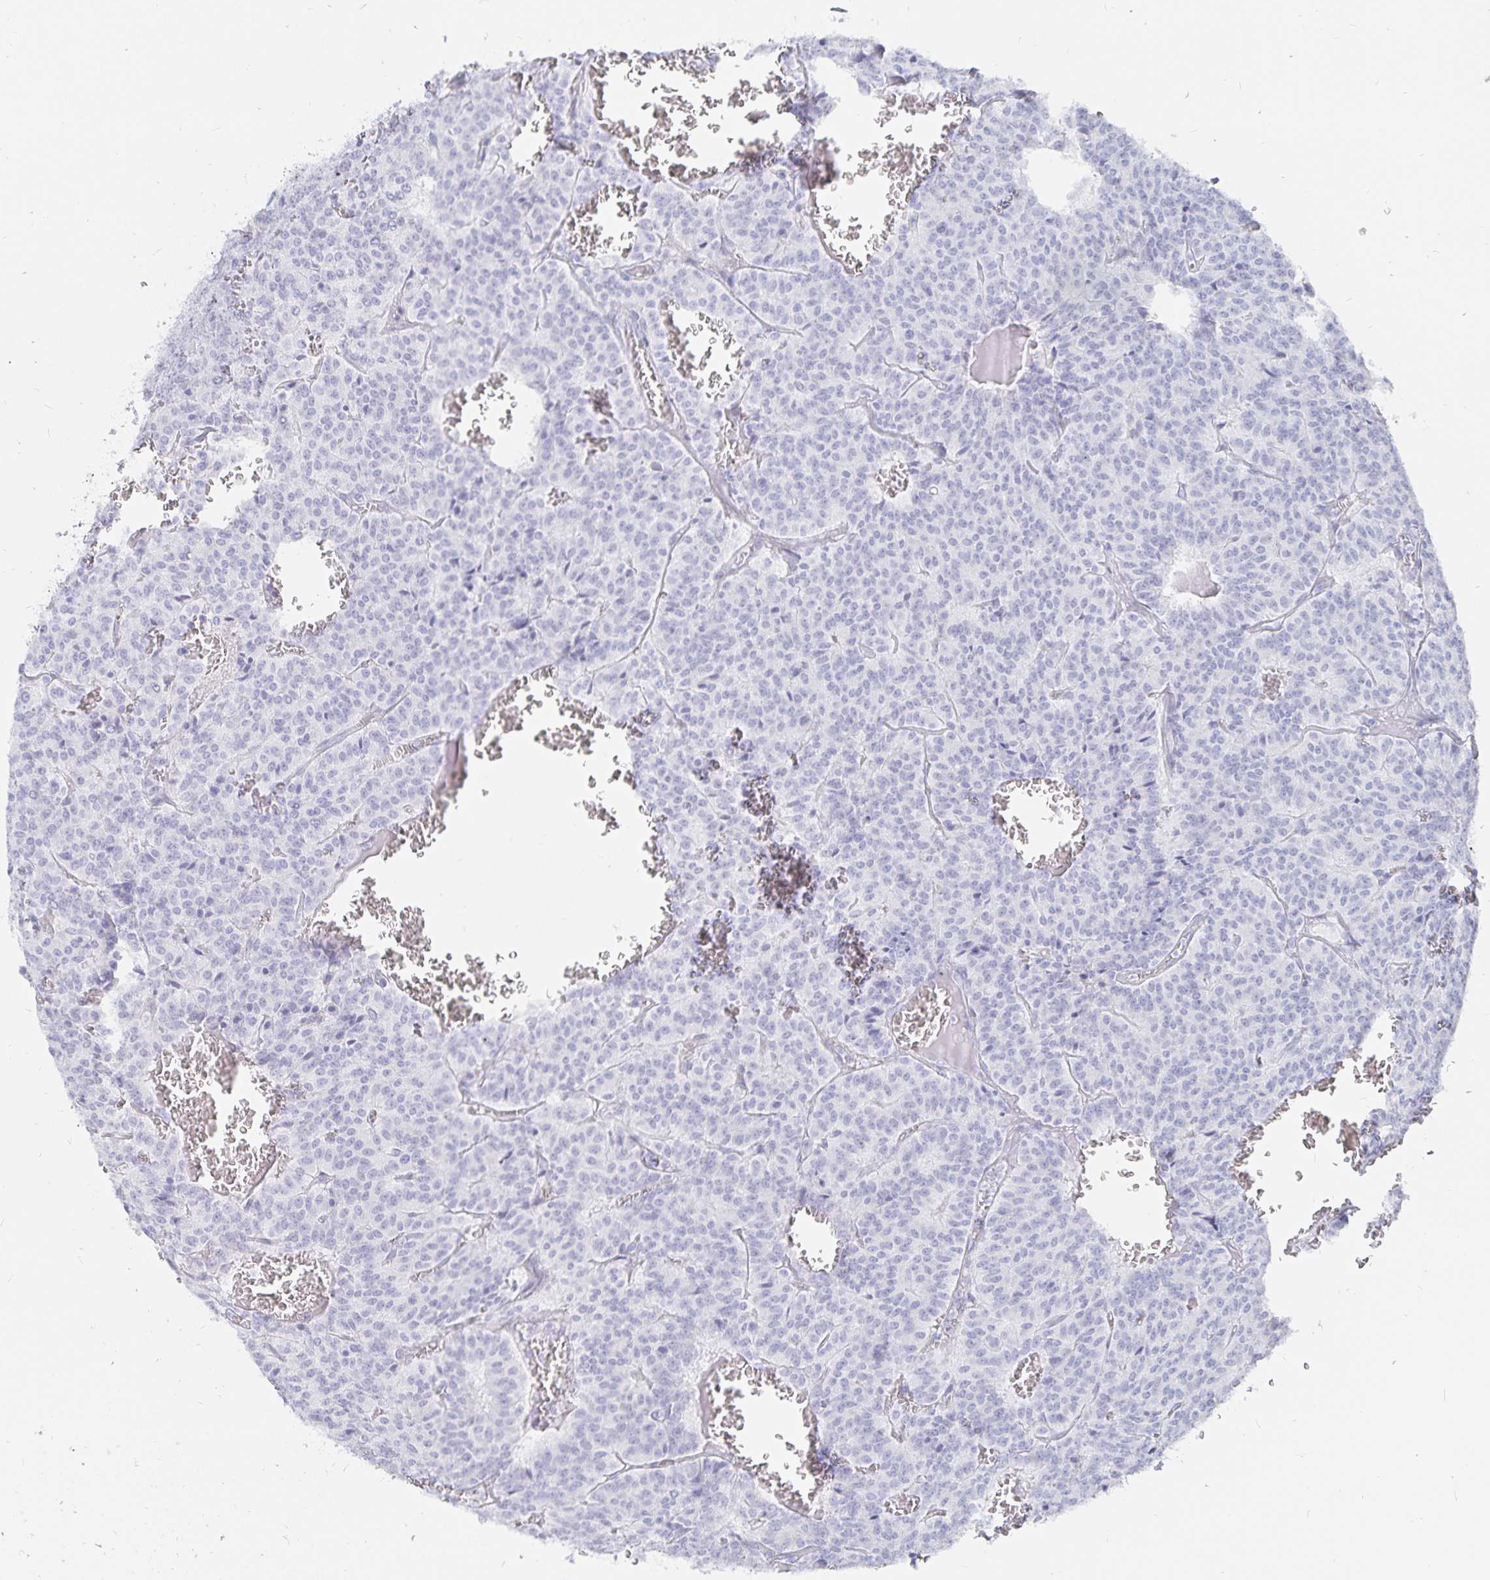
{"staining": {"intensity": "negative", "quantity": "none", "location": "none"}, "tissue": "carcinoid", "cell_type": "Tumor cells", "image_type": "cancer", "snomed": [{"axis": "morphology", "description": "Carcinoid, malignant, NOS"}, {"axis": "topography", "description": "Lung"}], "caption": "Tumor cells show no significant protein staining in carcinoid (malignant). The staining was performed using DAB (3,3'-diaminobenzidine) to visualize the protein expression in brown, while the nuclei were stained in blue with hematoxylin (Magnification: 20x).", "gene": "INSL5", "patient": {"sex": "male", "age": 70}}